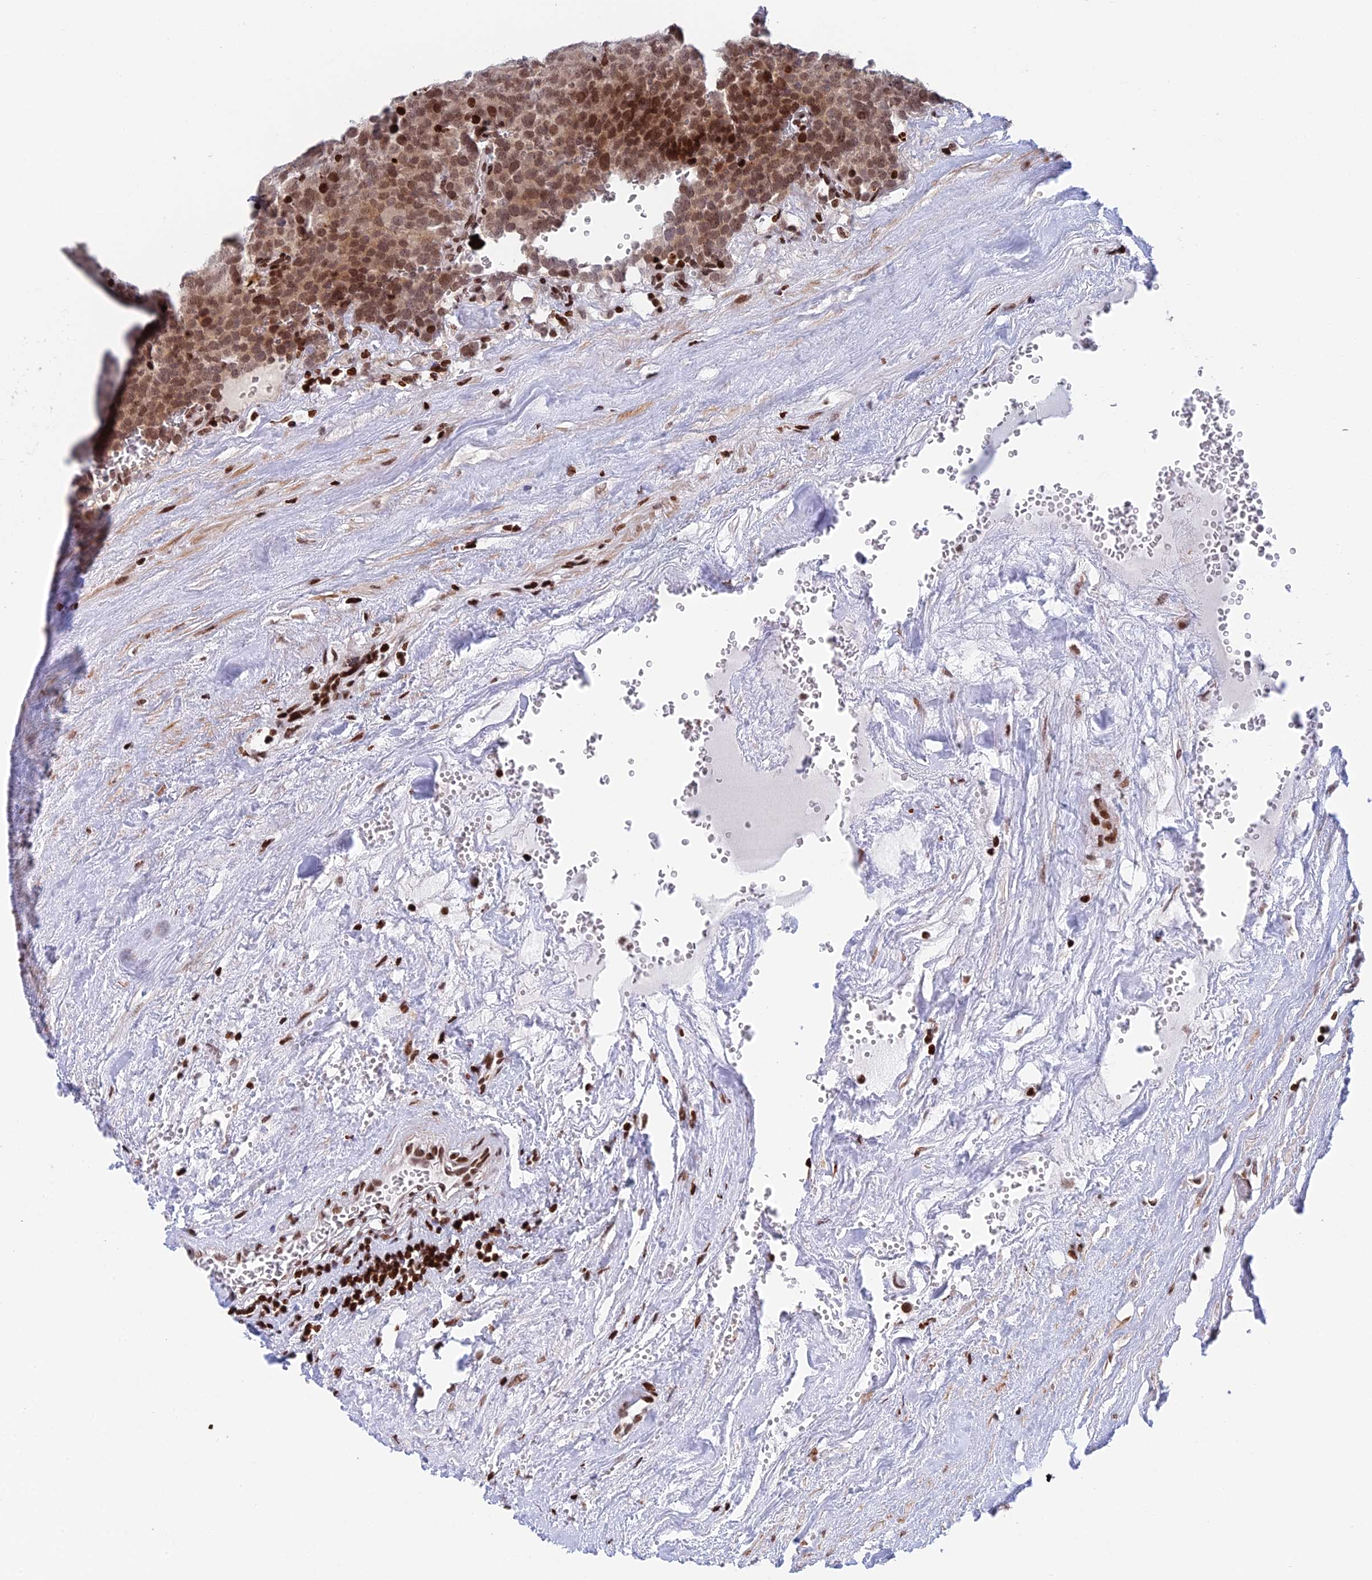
{"staining": {"intensity": "moderate", "quantity": ">75%", "location": "nuclear"}, "tissue": "testis cancer", "cell_type": "Tumor cells", "image_type": "cancer", "snomed": [{"axis": "morphology", "description": "Seminoma, NOS"}, {"axis": "topography", "description": "Testis"}], "caption": "DAB (3,3'-diaminobenzidine) immunohistochemical staining of testis seminoma reveals moderate nuclear protein positivity in approximately >75% of tumor cells.", "gene": "RPAP1", "patient": {"sex": "male", "age": 71}}